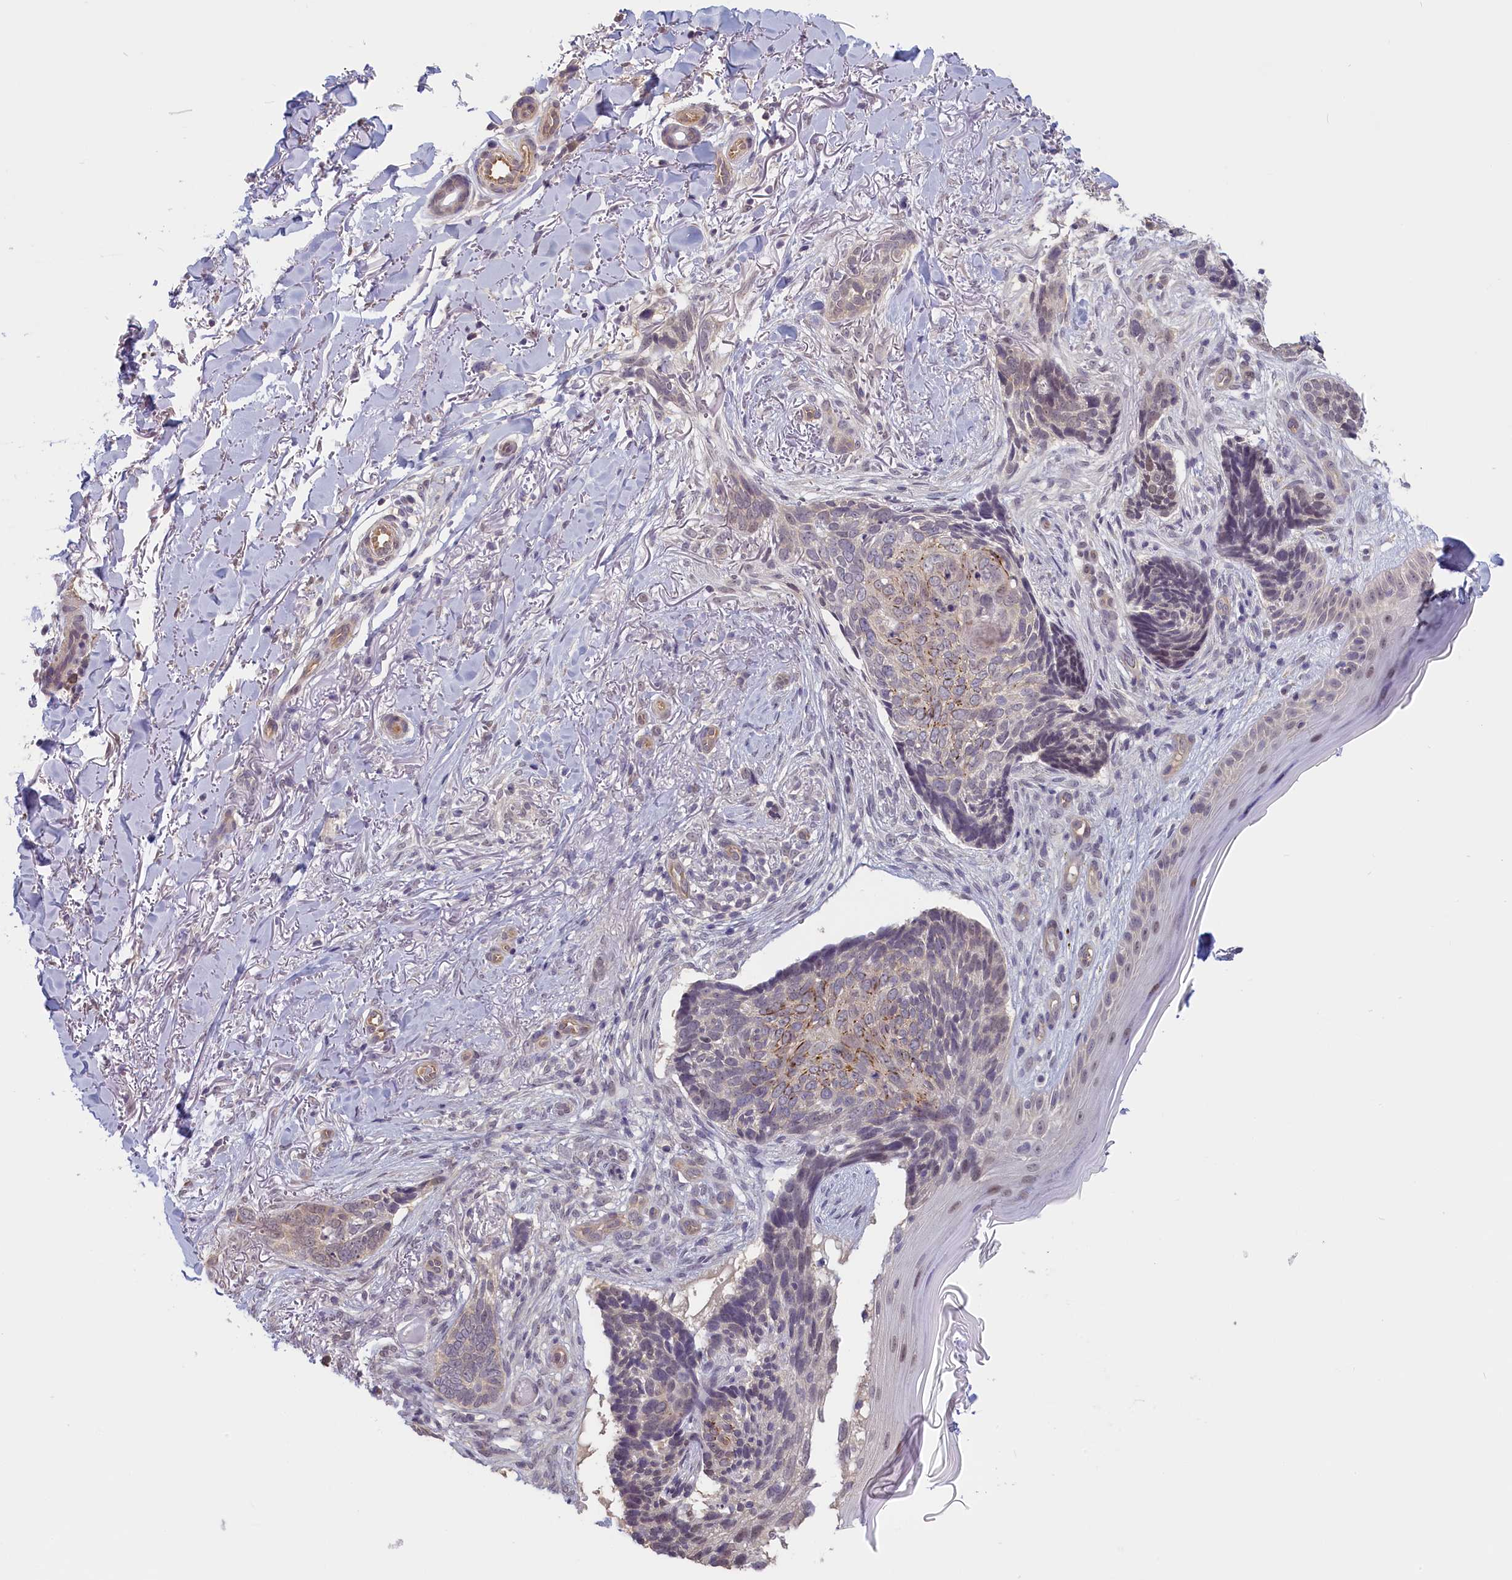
{"staining": {"intensity": "moderate", "quantity": "<25%", "location": "cytoplasmic/membranous"}, "tissue": "skin cancer", "cell_type": "Tumor cells", "image_type": "cancer", "snomed": [{"axis": "morphology", "description": "Normal tissue, NOS"}, {"axis": "morphology", "description": "Basal cell carcinoma"}, {"axis": "topography", "description": "Skin"}], "caption": "Immunohistochemical staining of skin cancer (basal cell carcinoma) displays low levels of moderate cytoplasmic/membranous protein staining in approximately <25% of tumor cells.", "gene": "C19orf44", "patient": {"sex": "female", "age": 67}}